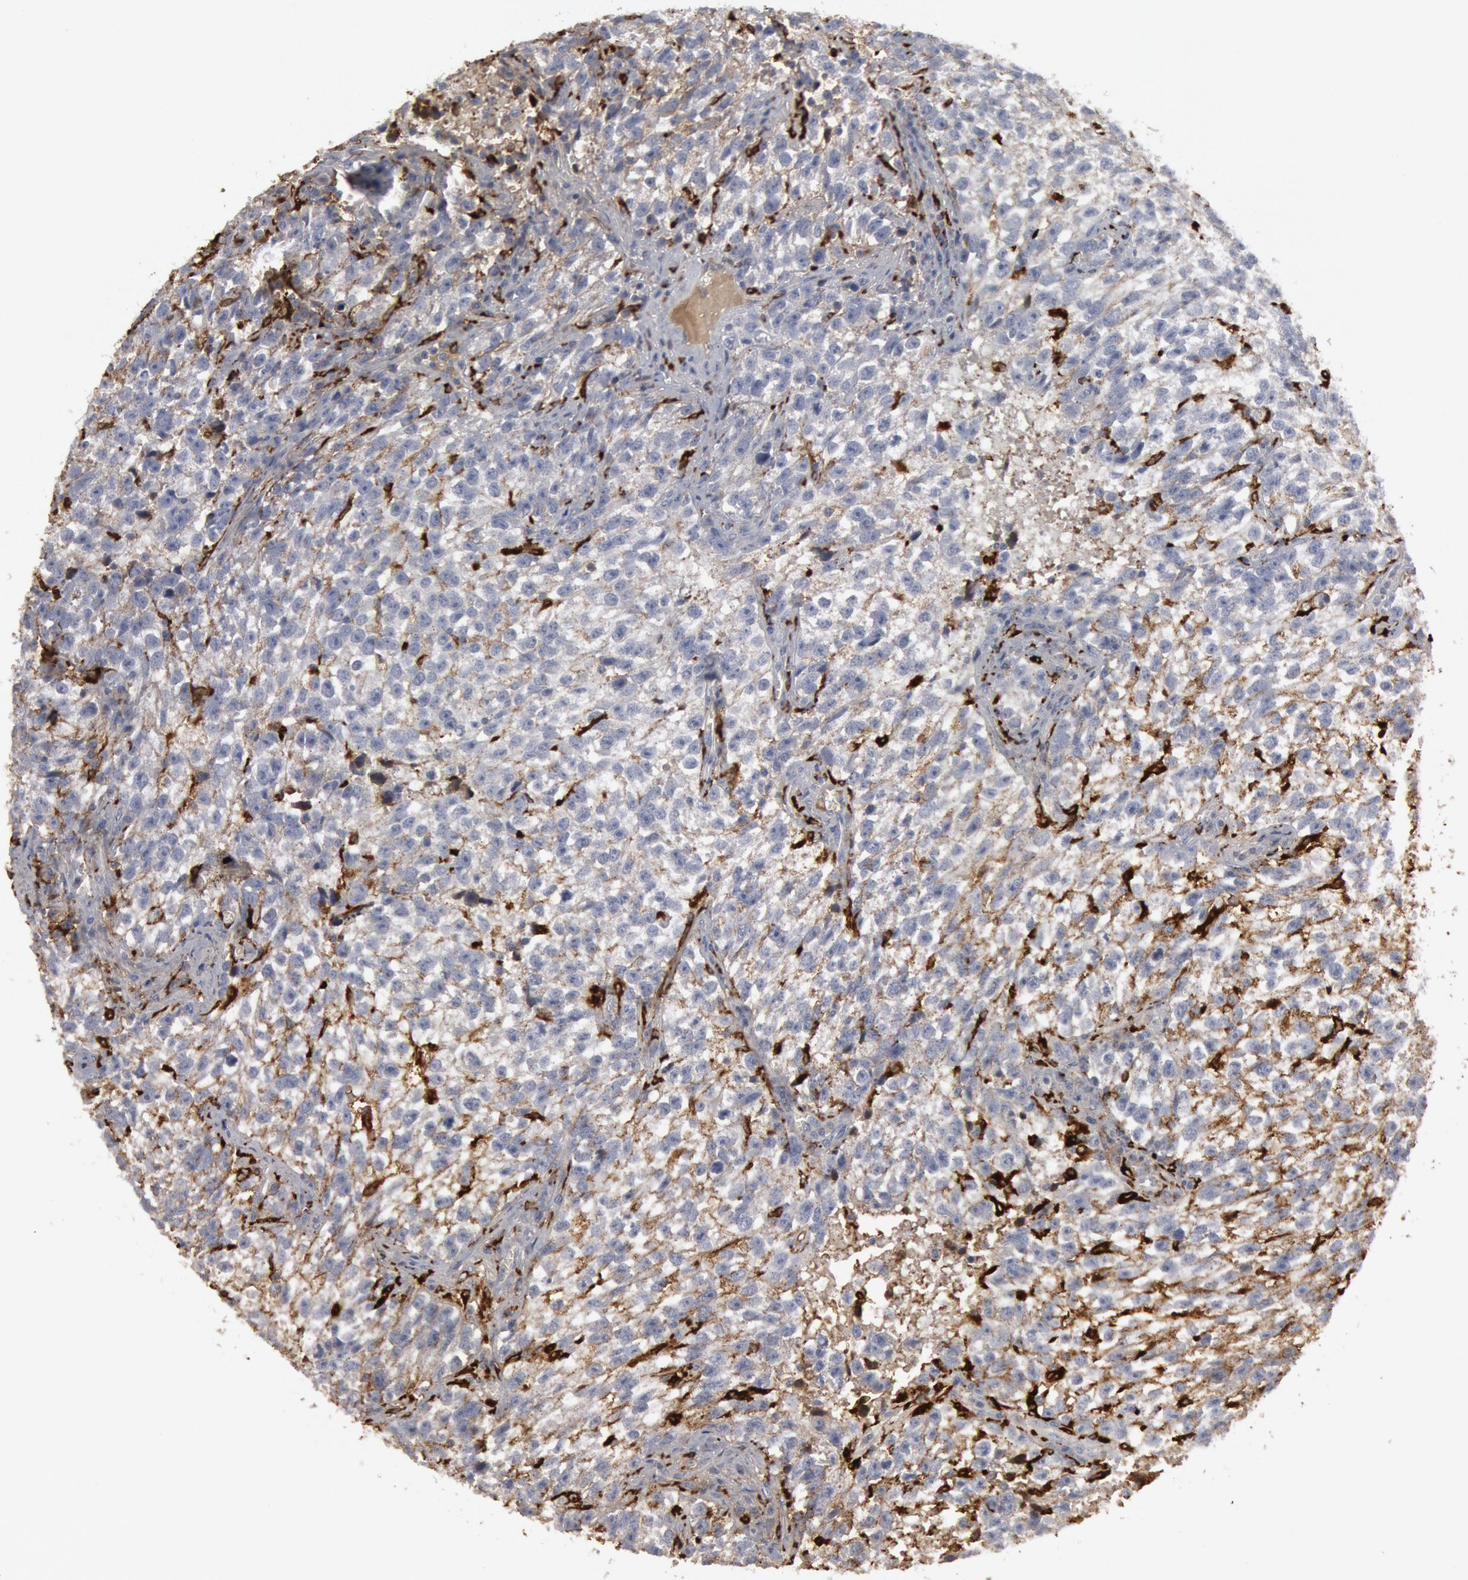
{"staining": {"intensity": "negative", "quantity": "none", "location": "none"}, "tissue": "testis cancer", "cell_type": "Tumor cells", "image_type": "cancer", "snomed": [{"axis": "morphology", "description": "Seminoma, NOS"}, {"axis": "topography", "description": "Testis"}], "caption": "This is an immunohistochemistry photomicrograph of testis cancer (seminoma). There is no positivity in tumor cells.", "gene": "C1QC", "patient": {"sex": "male", "age": 38}}